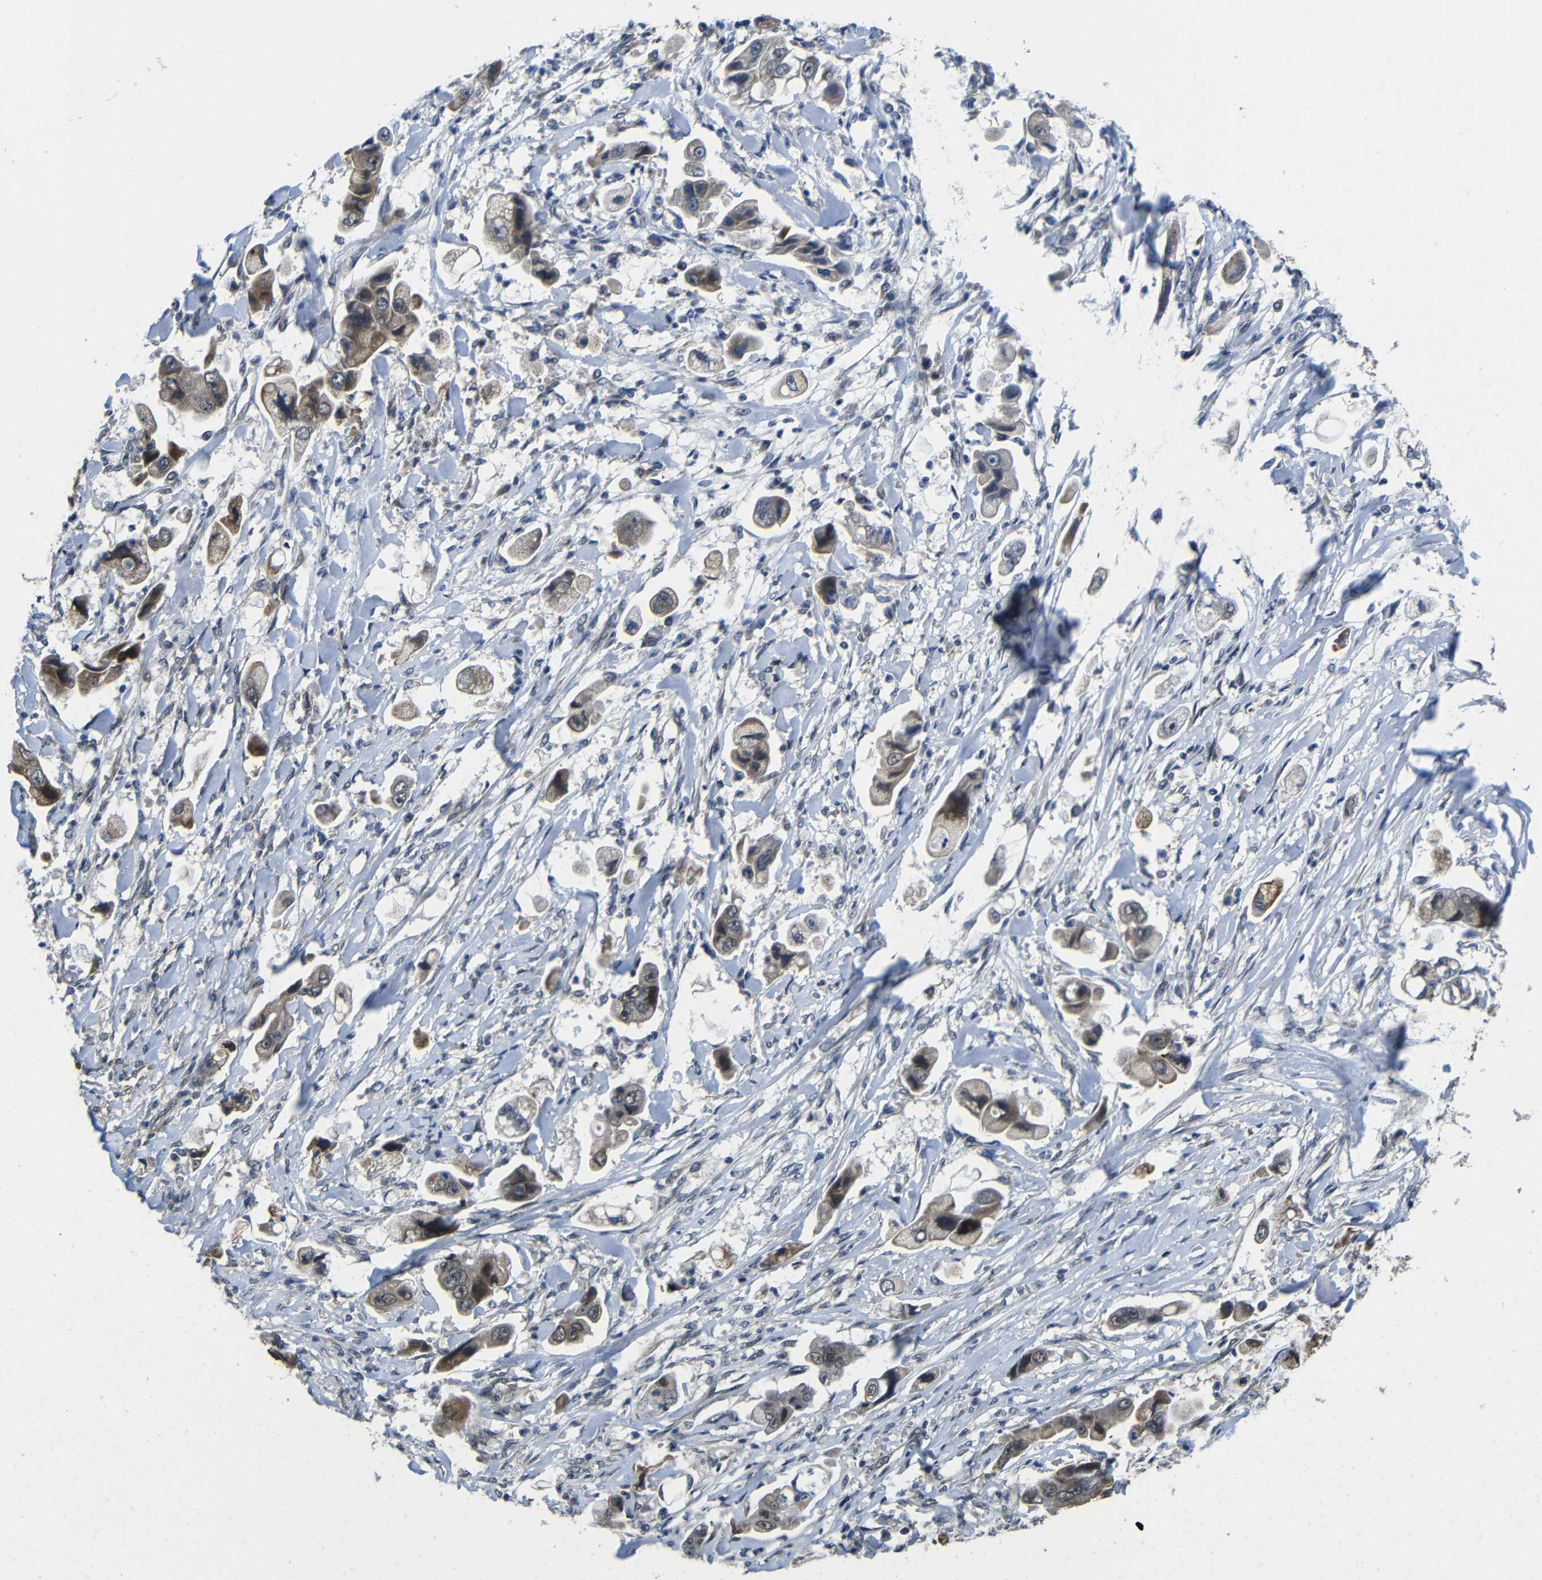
{"staining": {"intensity": "weak", "quantity": "25%-75%", "location": "cytoplasmic/membranous"}, "tissue": "stomach cancer", "cell_type": "Tumor cells", "image_type": "cancer", "snomed": [{"axis": "morphology", "description": "Adenocarcinoma, NOS"}, {"axis": "topography", "description": "Stomach"}], "caption": "This micrograph shows immunohistochemistry staining of human stomach adenocarcinoma, with low weak cytoplasmic/membranous positivity in about 25%-75% of tumor cells.", "gene": "FAM172A", "patient": {"sex": "male", "age": 62}}